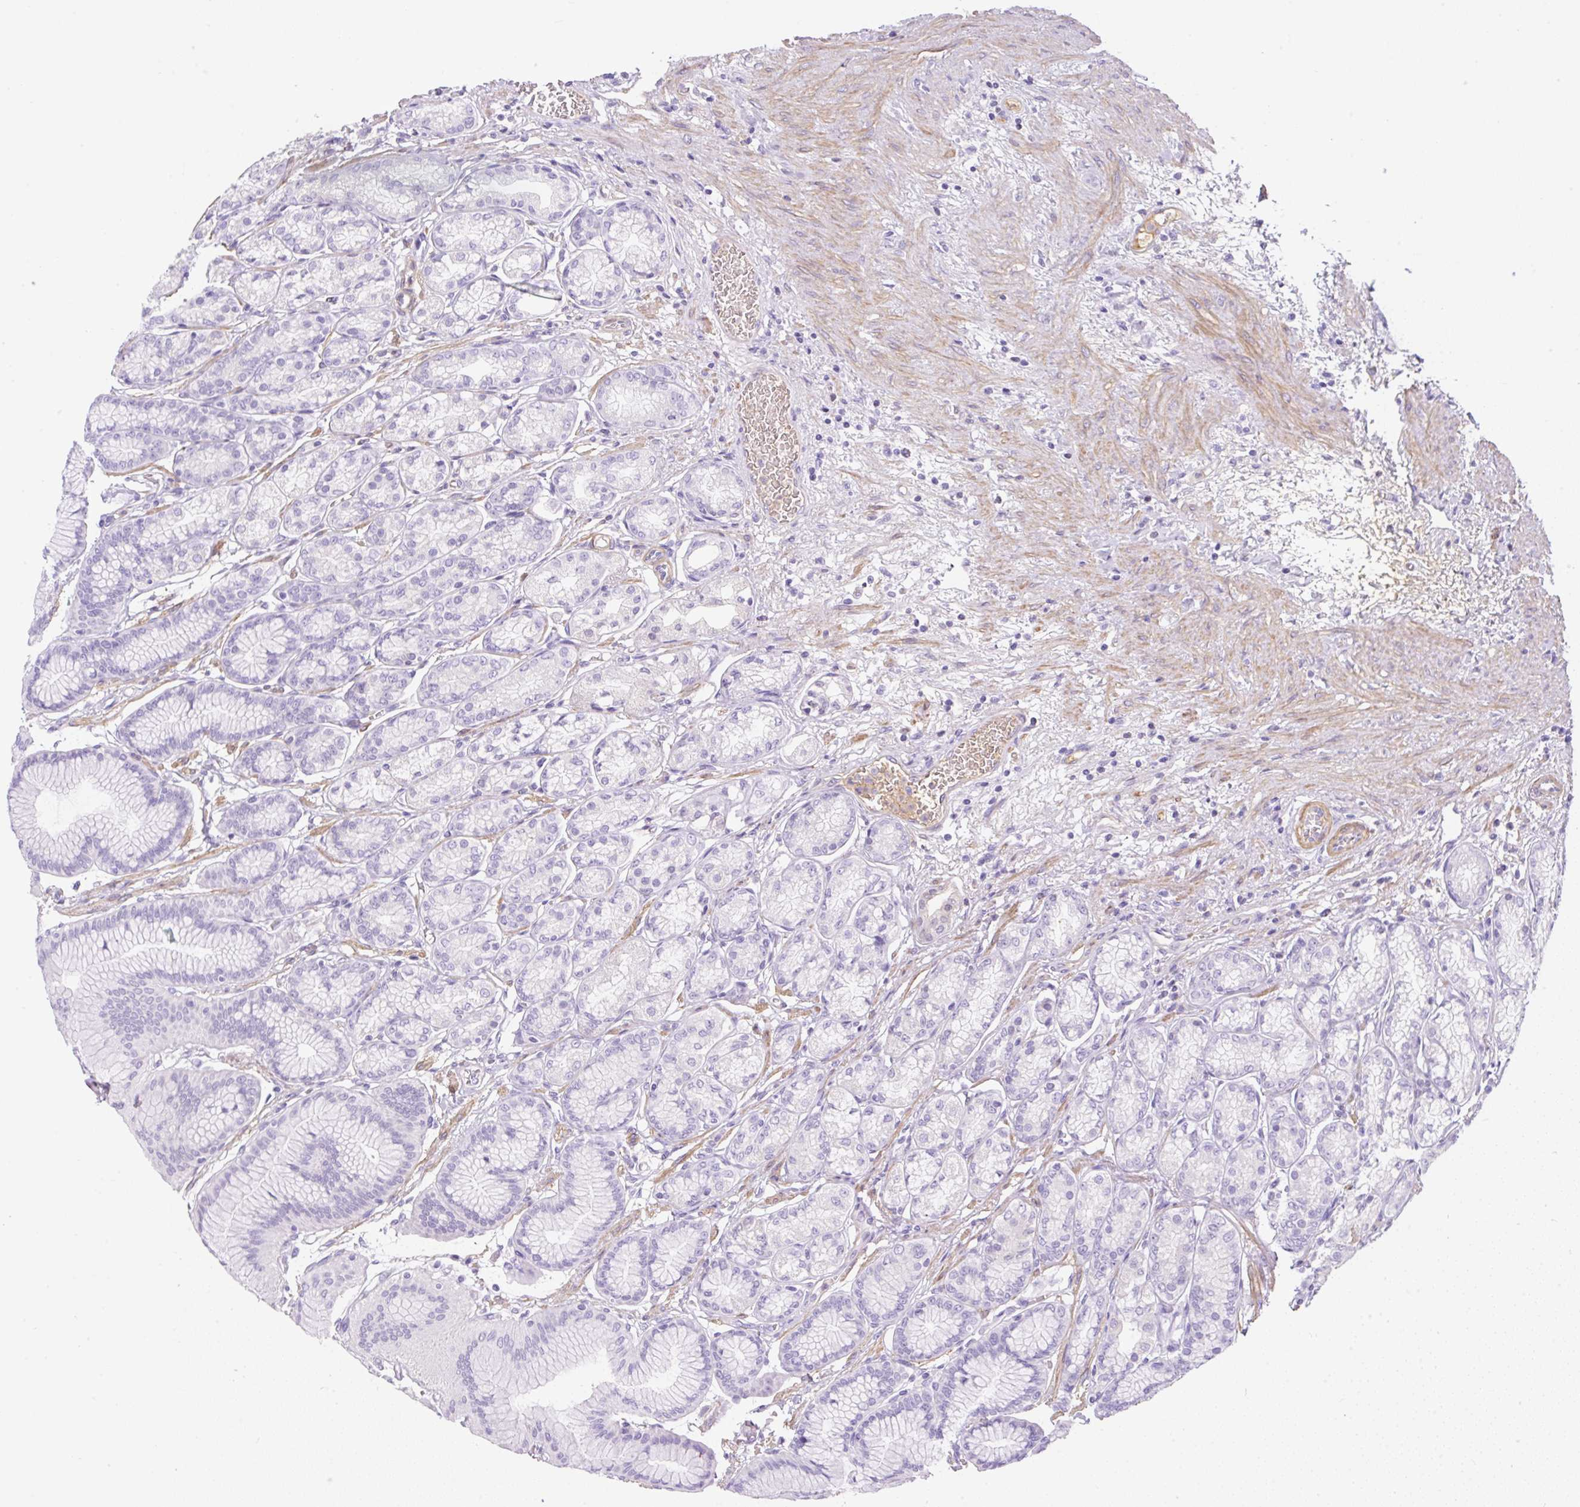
{"staining": {"intensity": "negative", "quantity": "none", "location": "none"}, "tissue": "stomach", "cell_type": "Glandular cells", "image_type": "normal", "snomed": [{"axis": "morphology", "description": "Normal tissue, NOS"}, {"axis": "morphology", "description": "Adenocarcinoma, NOS"}, {"axis": "morphology", "description": "Adenocarcinoma, High grade"}, {"axis": "topography", "description": "Stomach, upper"}, {"axis": "topography", "description": "Stomach"}], "caption": "IHC image of unremarkable stomach stained for a protein (brown), which exhibits no staining in glandular cells.", "gene": "TDRD15", "patient": {"sex": "female", "age": 65}}